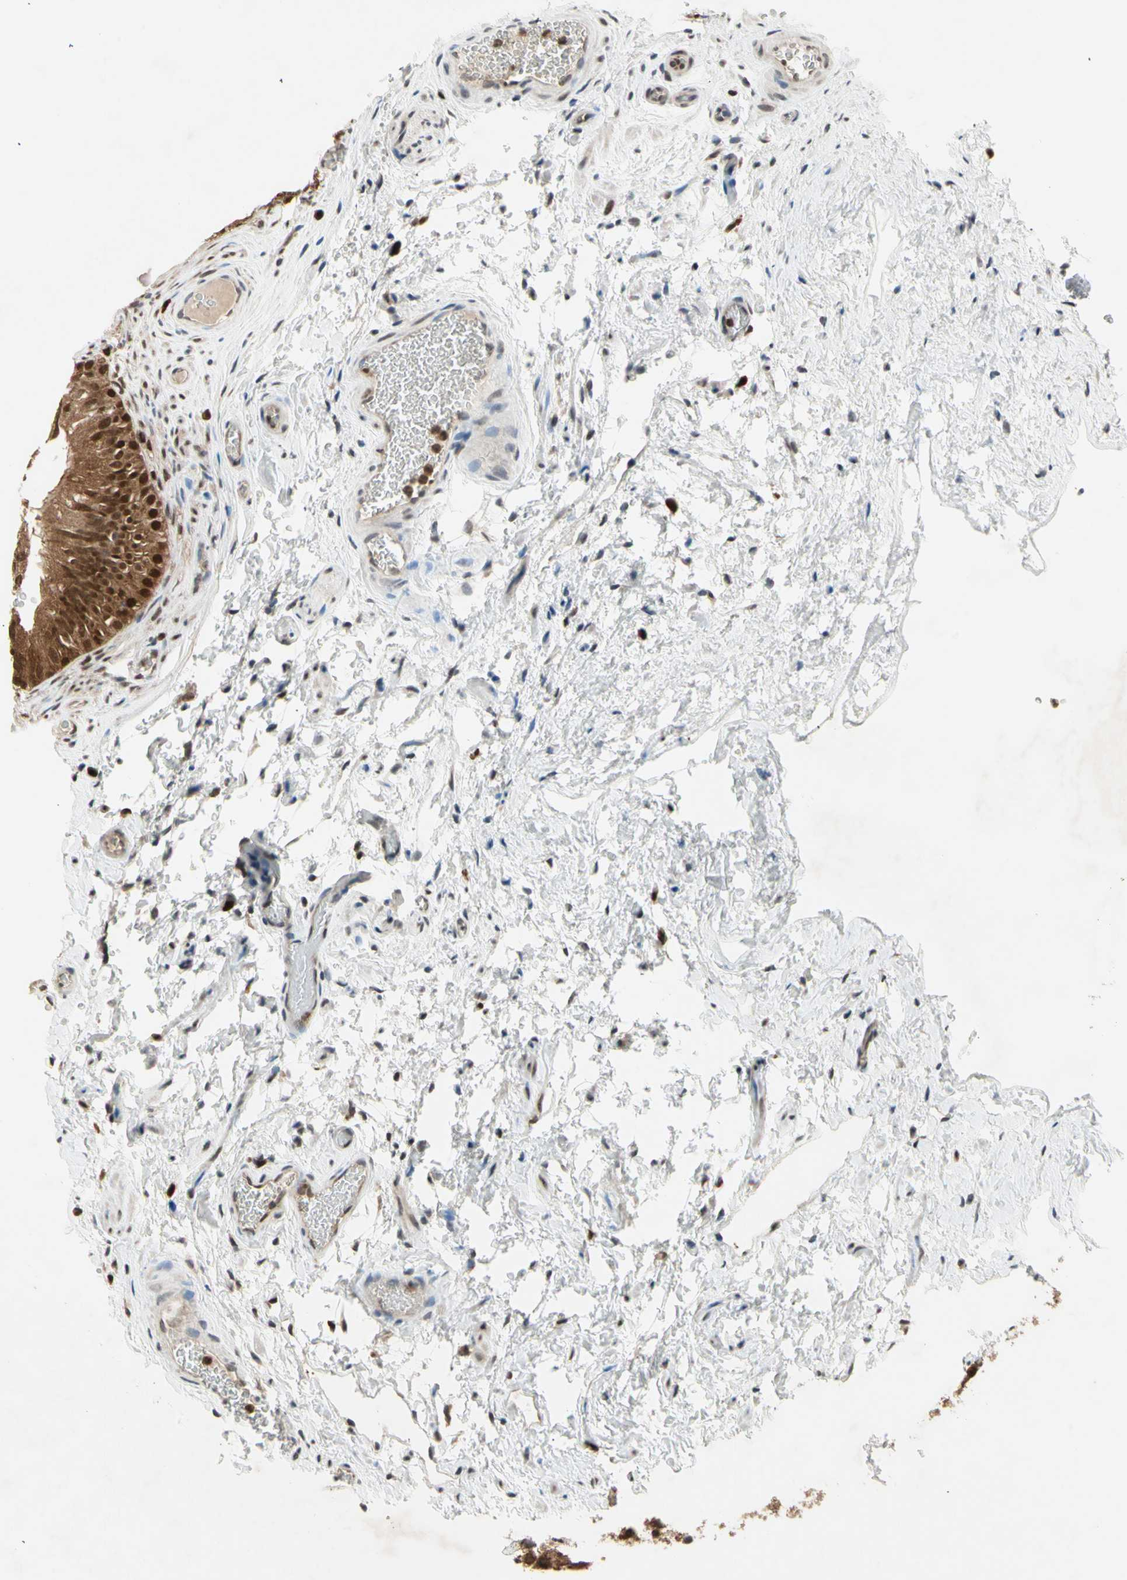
{"staining": {"intensity": "strong", "quantity": ">75%", "location": "cytoplasmic/membranous,nuclear"}, "tissue": "epididymis", "cell_type": "Glandular cells", "image_type": "normal", "snomed": [{"axis": "morphology", "description": "Normal tissue, NOS"}, {"axis": "topography", "description": "Epididymis"}], "caption": "A micrograph of human epididymis stained for a protein shows strong cytoplasmic/membranous,nuclear brown staining in glandular cells. Using DAB (3,3'-diaminobenzidine) (brown) and hematoxylin (blue) stains, captured at high magnification using brightfield microscopy.", "gene": "GSR", "patient": {"sex": "male", "age": 36}}